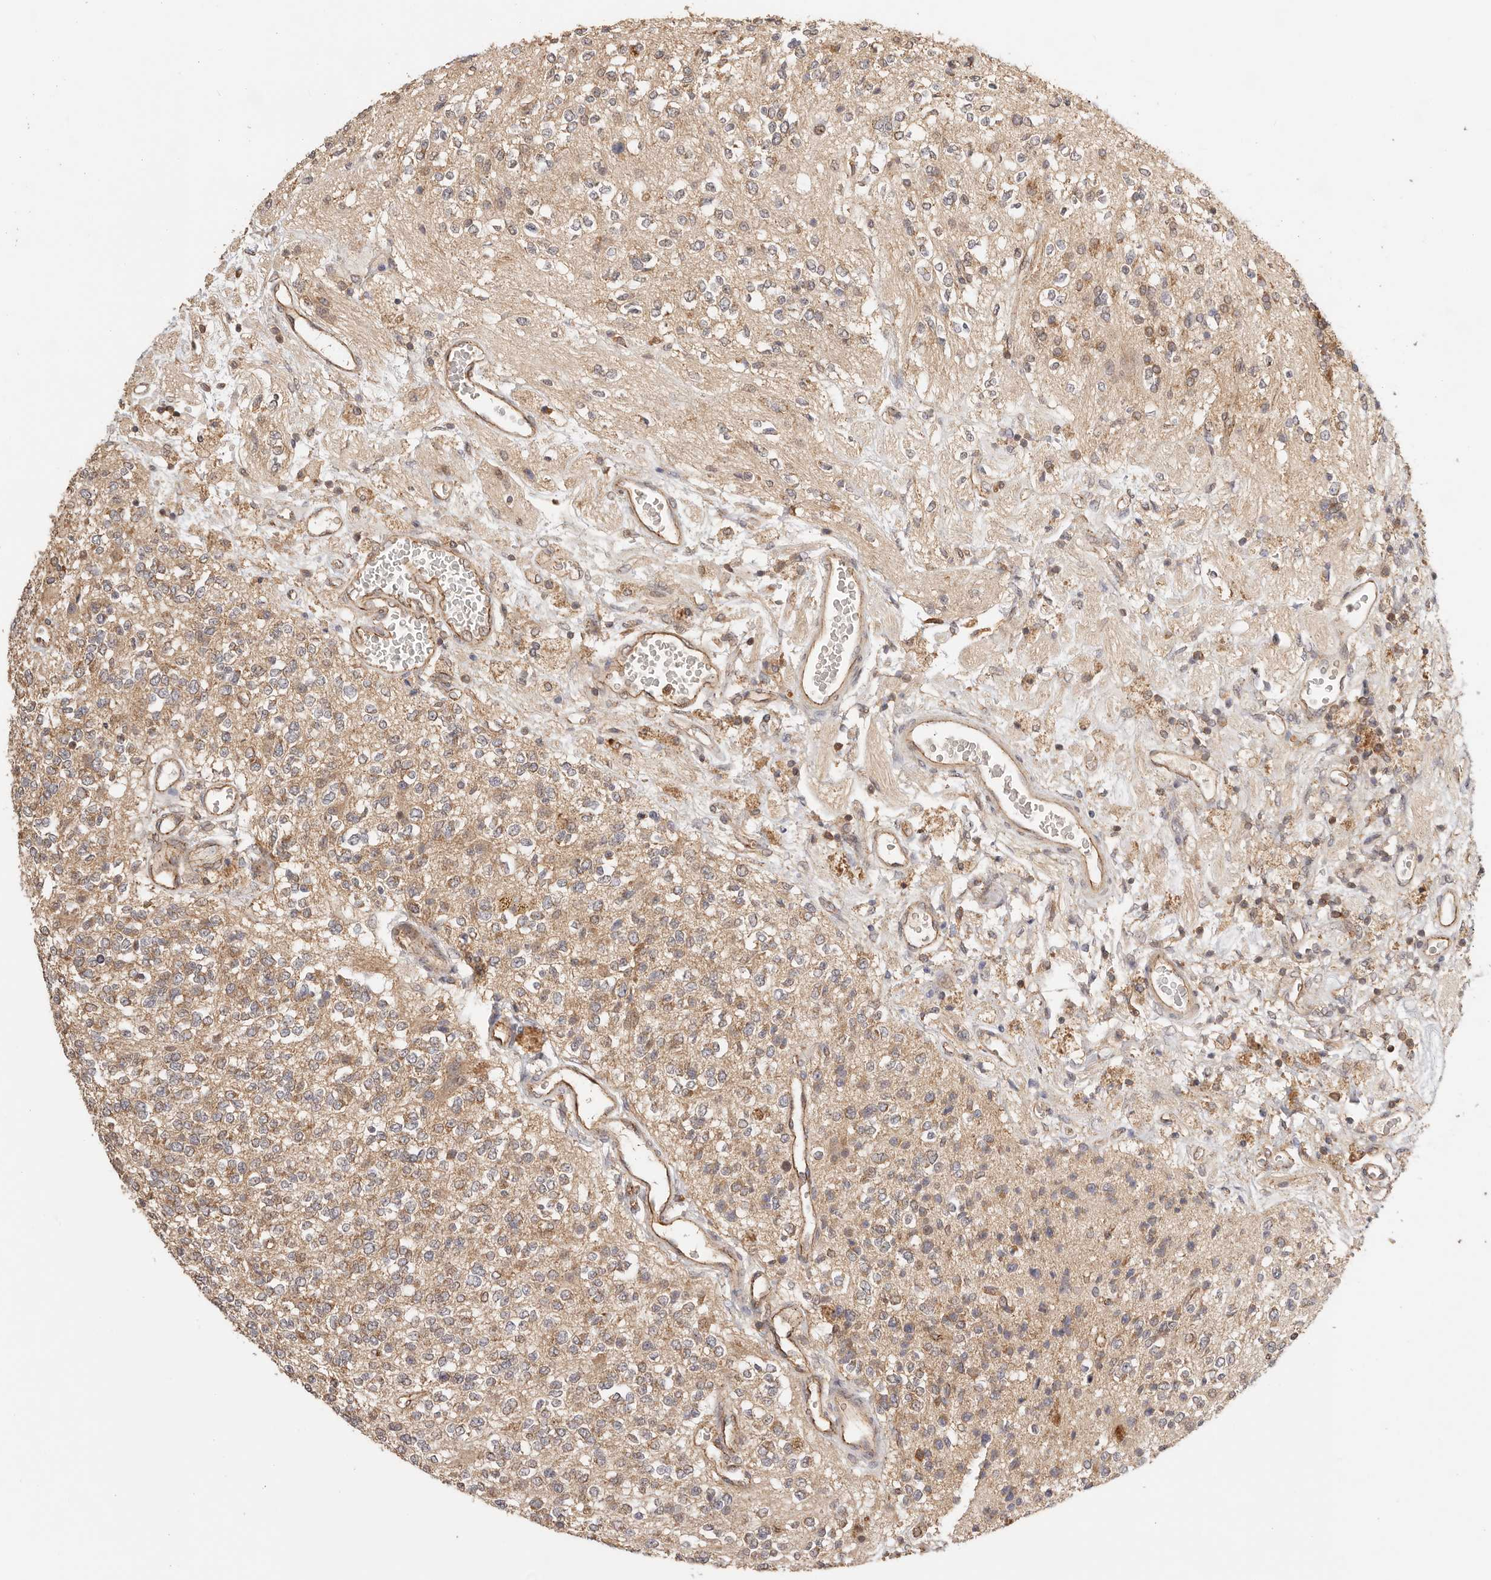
{"staining": {"intensity": "weak", "quantity": ">75%", "location": "cytoplasmic/membranous"}, "tissue": "glioma", "cell_type": "Tumor cells", "image_type": "cancer", "snomed": [{"axis": "morphology", "description": "Glioma, malignant, High grade"}, {"axis": "topography", "description": "Brain"}], "caption": "This image exhibits immunohistochemistry staining of human glioma, with low weak cytoplasmic/membranous staining in about >75% of tumor cells.", "gene": "AFDN", "patient": {"sex": "male", "age": 34}}